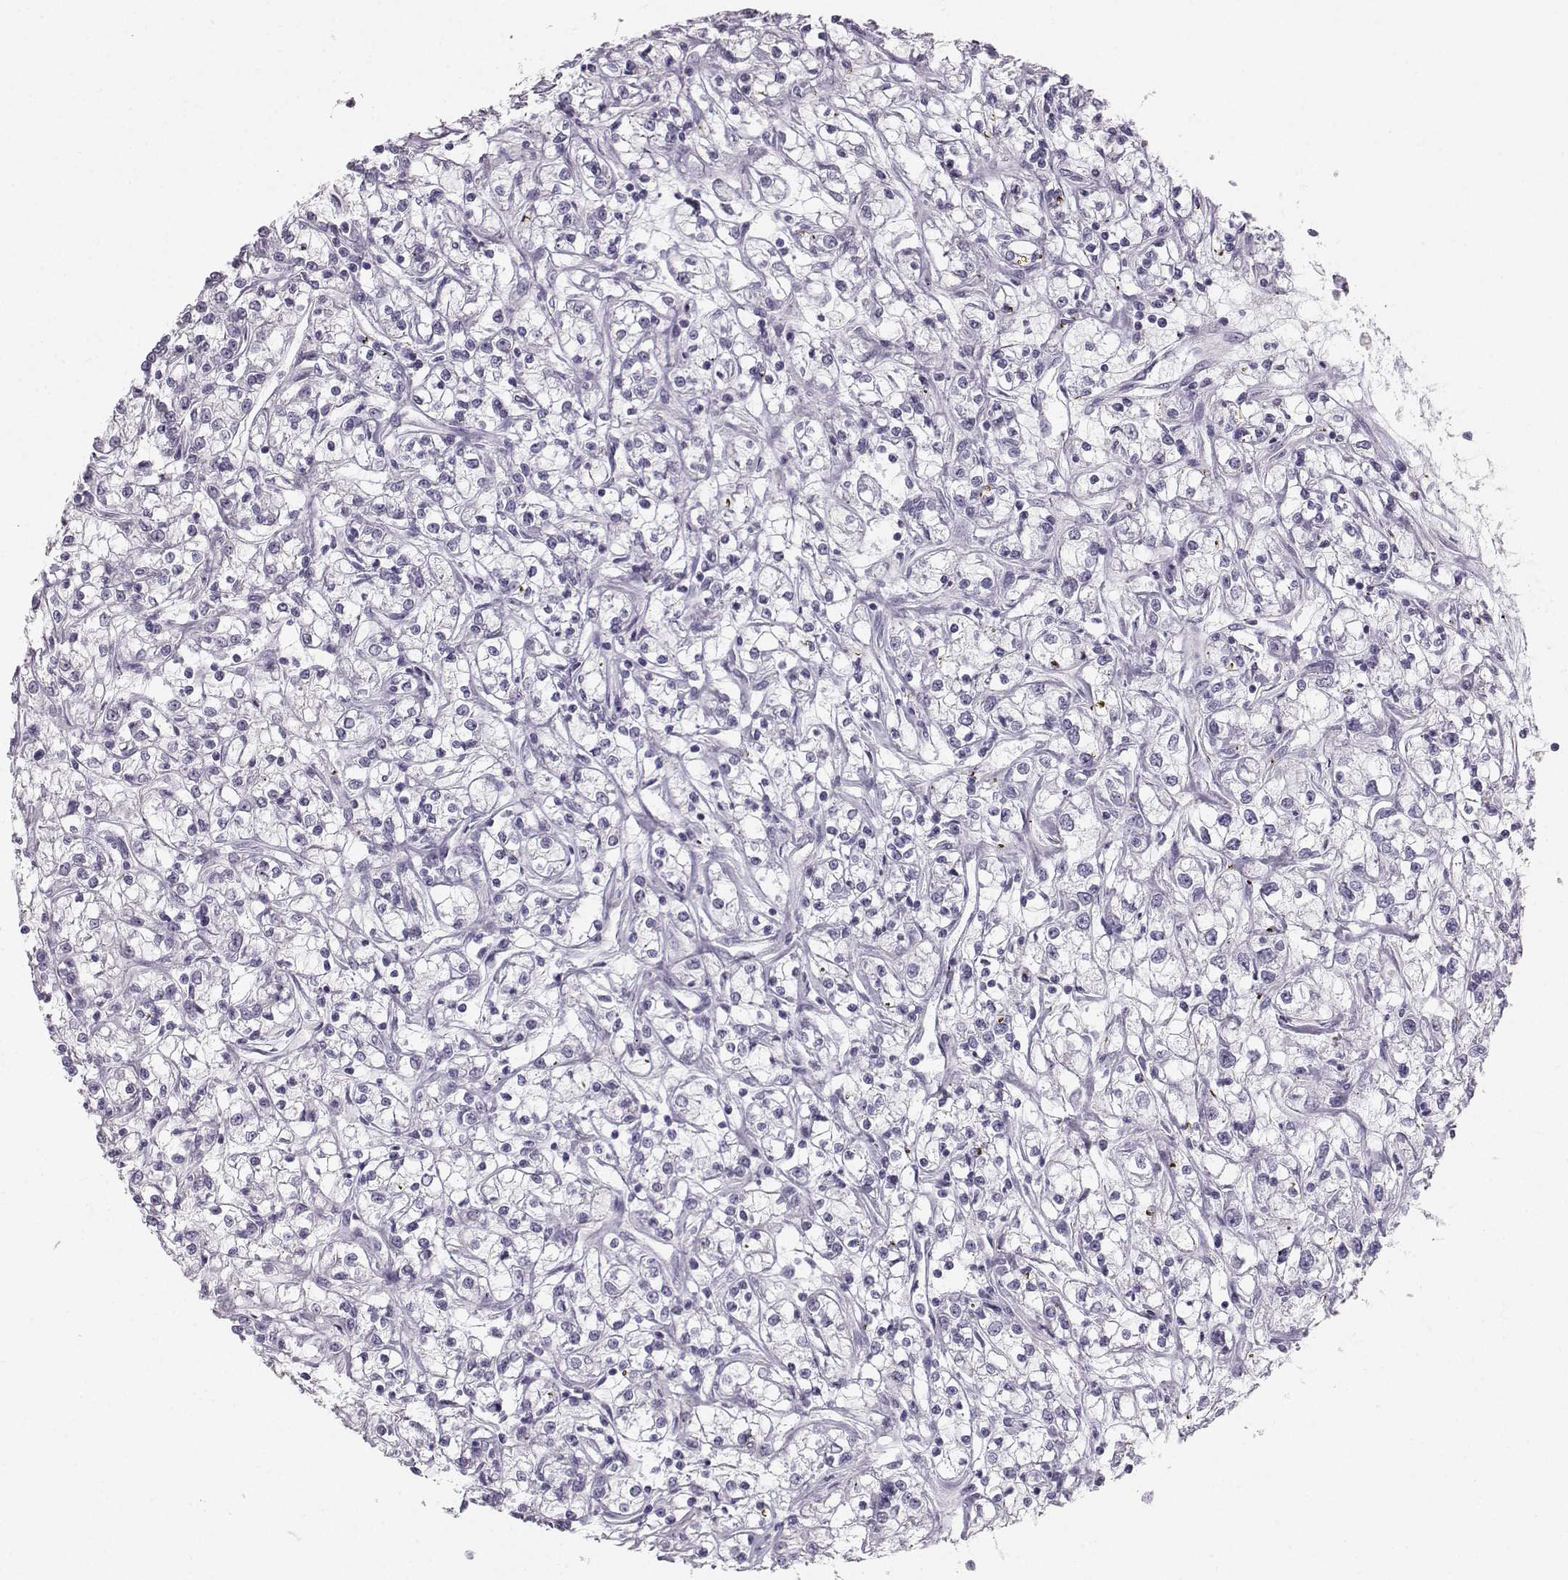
{"staining": {"intensity": "negative", "quantity": "none", "location": "none"}, "tissue": "renal cancer", "cell_type": "Tumor cells", "image_type": "cancer", "snomed": [{"axis": "morphology", "description": "Adenocarcinoma, NOS"}, {"axis": "topography", "description": "Kidney"}], "caption": "The histopathology image demonstrates no staining of tumor cells in adenocarcinoma (renal). (DAB immunohistochemistry, high magnification).", "gene": "CASR", "patient": {"sex": "female", "age": 59}}